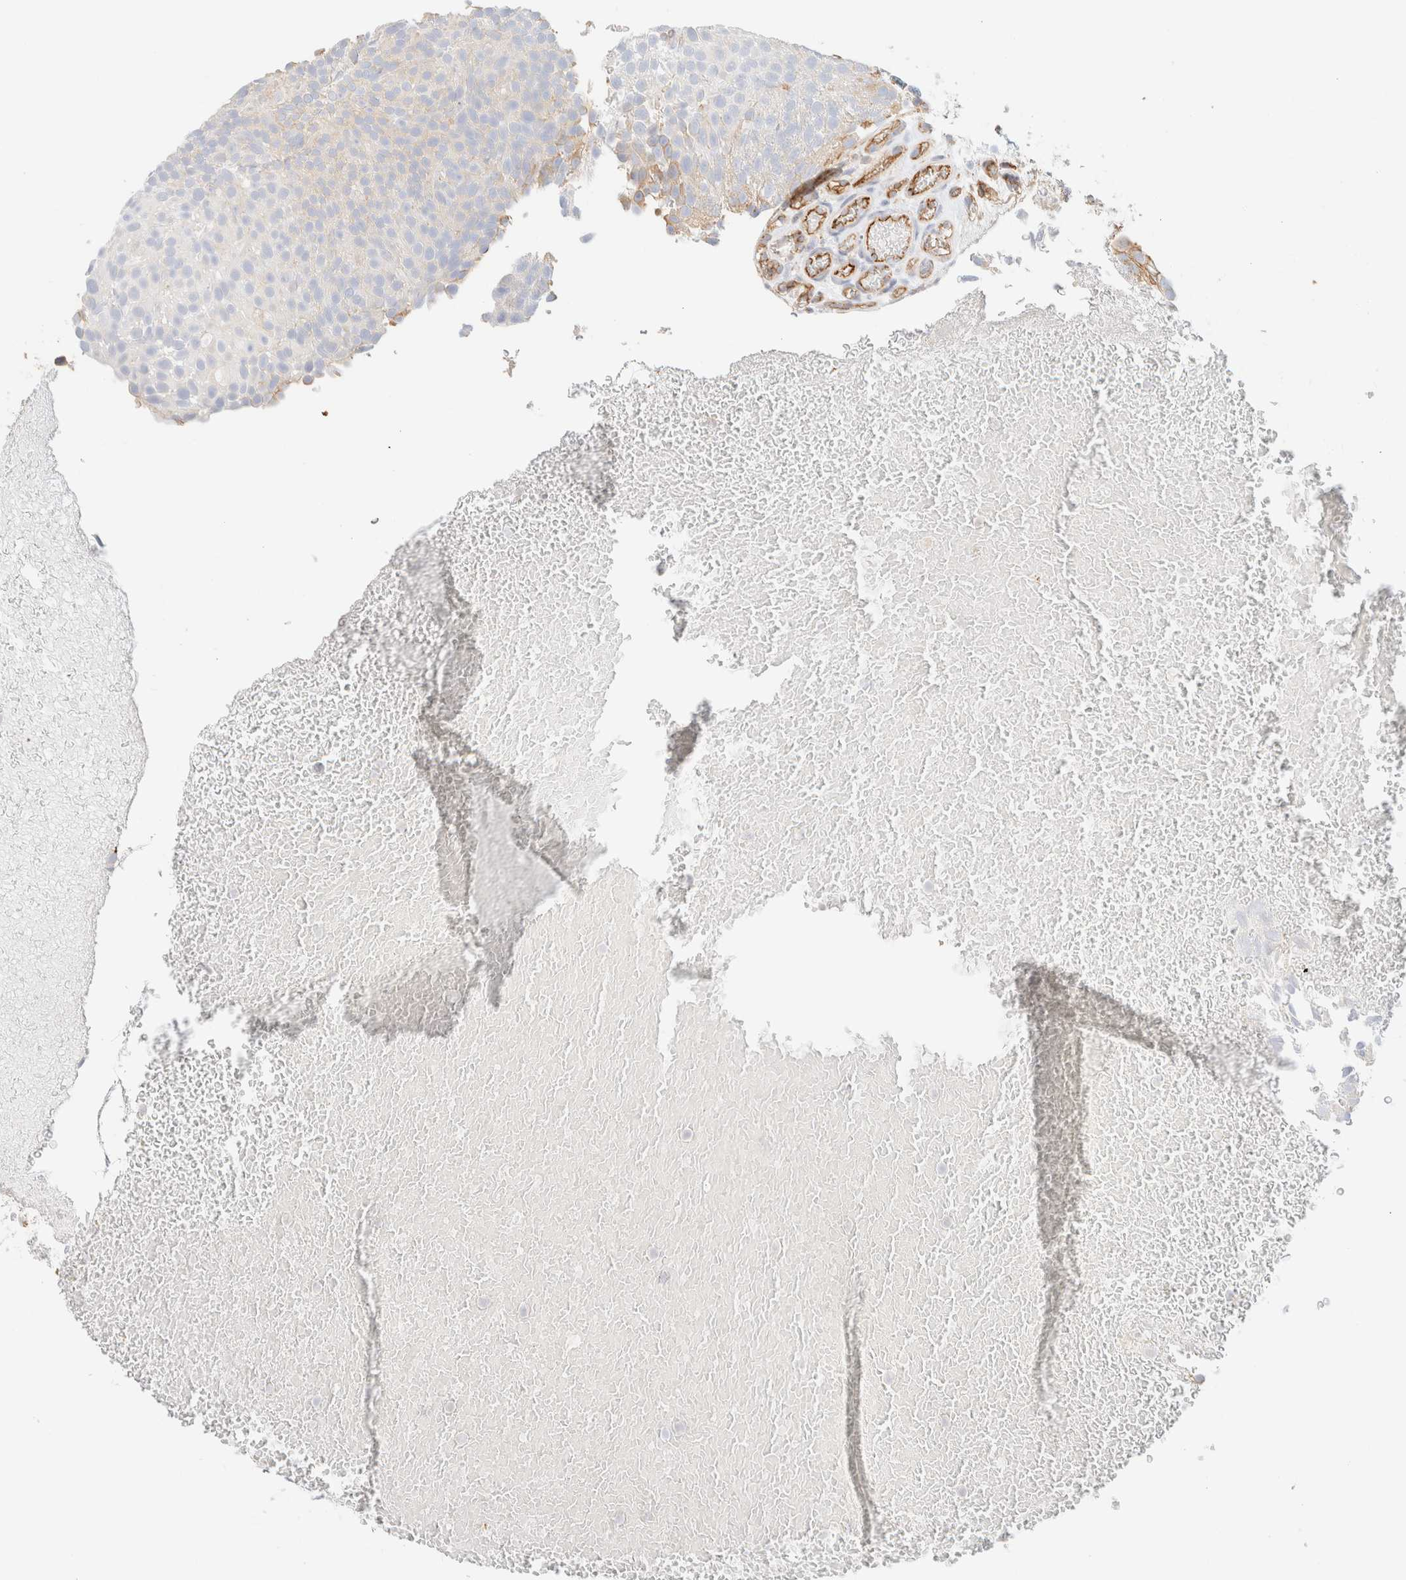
{"staining": {"intensity": "moderate", "quantity": "<25%", "location": "cytoplasmic/membranous"}, "tissue": "urothelial cancer", "cell_type": "Tumor cells", "image_type": "cancer", "snomed": [{"axis": "morphology", "description": "Urothelial carcinoma, Low grade"}, {"axis": "topography", "description": "Urinary bladder"}], "caption": "Tumor cells demonstrate moderate cytoplasmic/membranous expression in approximately <25% of cells in low-grade urothelial carcinoma.", "gene": "CYB5R4", "patient": {"sex": "male", "age": 78}}